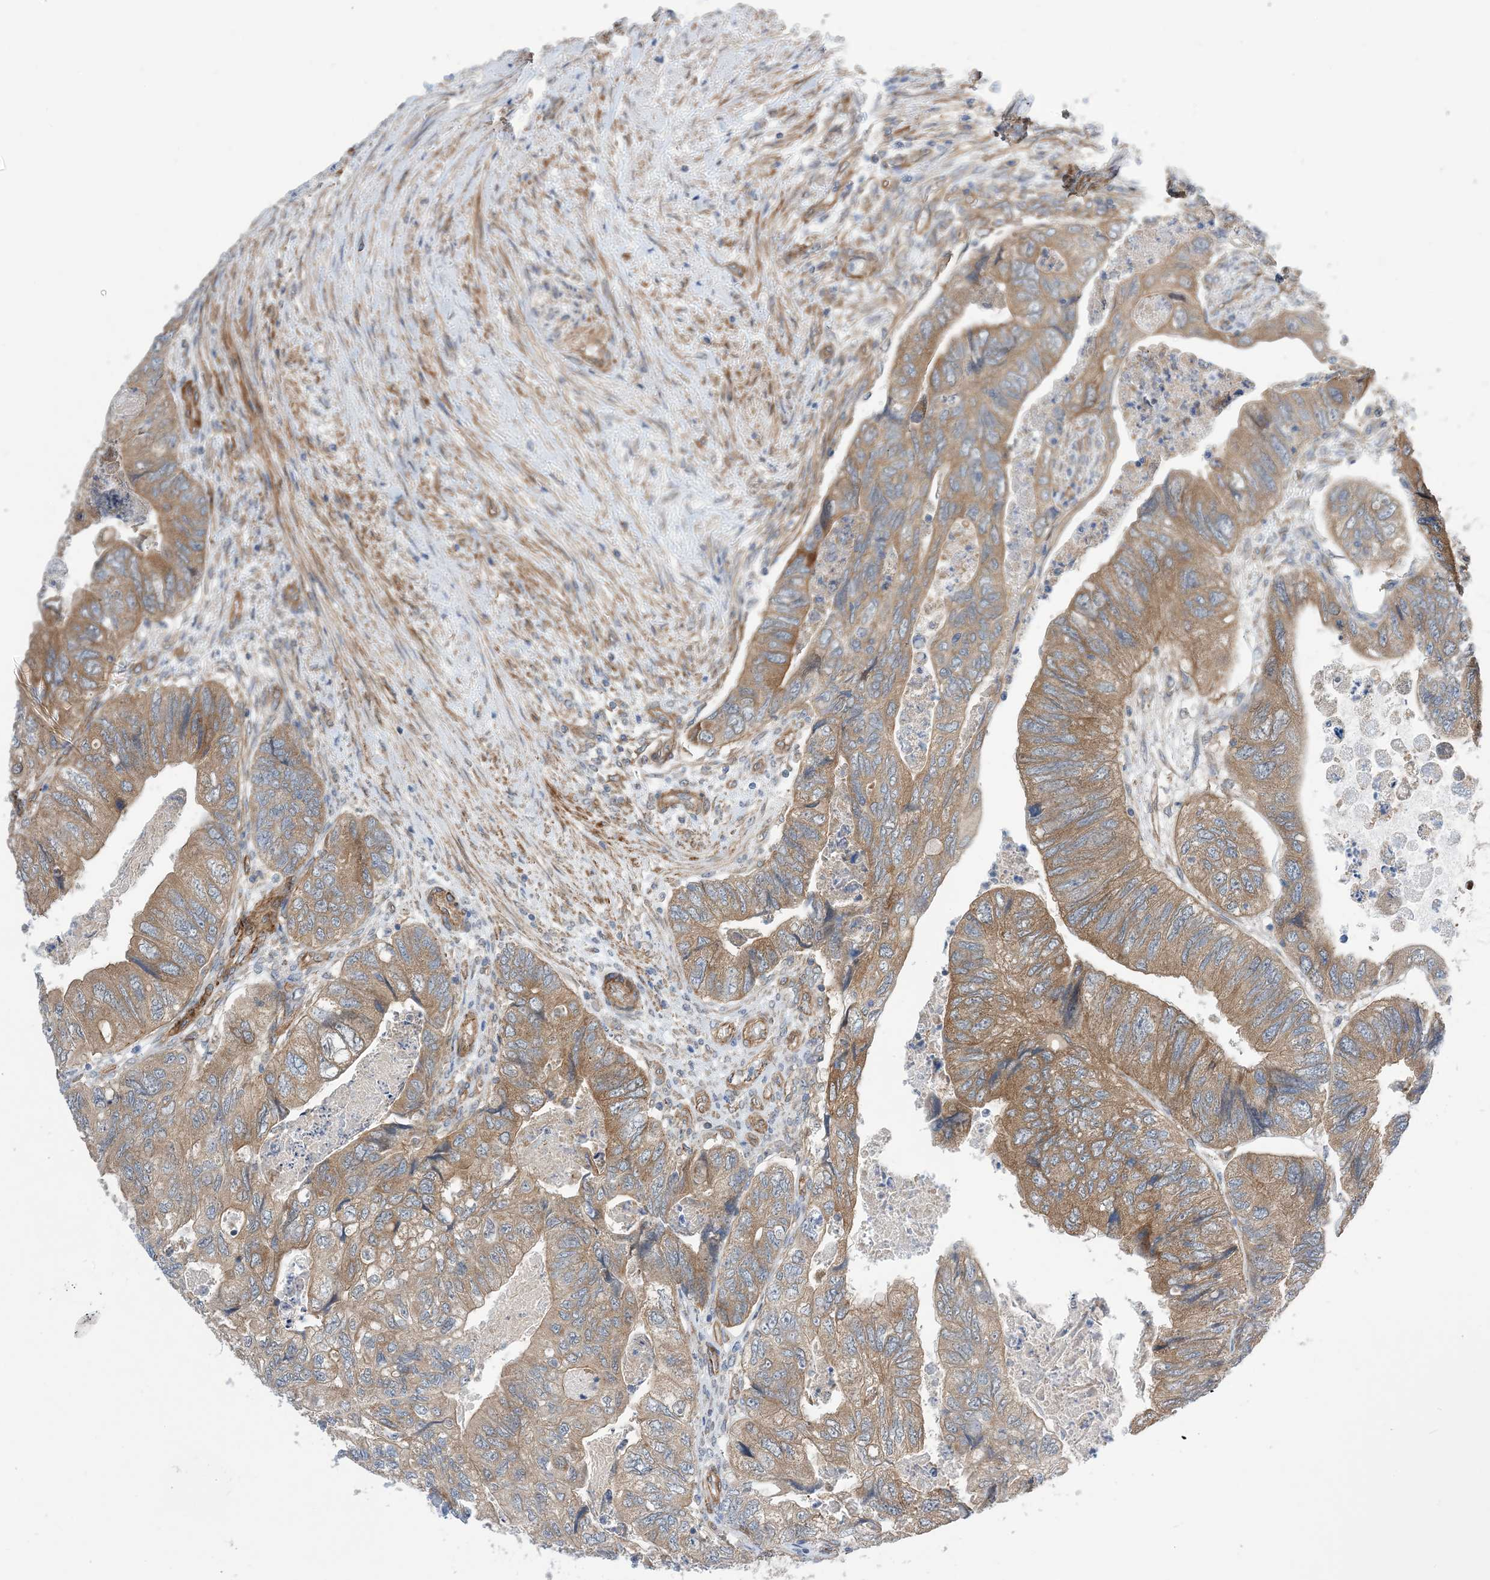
{"staining": {"intensity": "moderate", "quantity": ">75%", "location": "cytoplasmic/membranous"}, "tissue": "colorectal cancer", "cell_type": "Tumor cells", "image_type": "cancer", "snomed": [{"axis": "morphology", "description": "Adenocarcinoma, NOS"}, {"axis": "topography", "description": "Rectum"}], "caption": "Protein expression analysis of colorectal cancer (adenocarcinoma) displays moderate cytoplasmic/membranous staining in approximately >75% of tumor cells. (DAB IHC with brightfield microscopy, high magnification).", "gene": "EHBP1", "patient": {"sex": "male", "age": 63}}